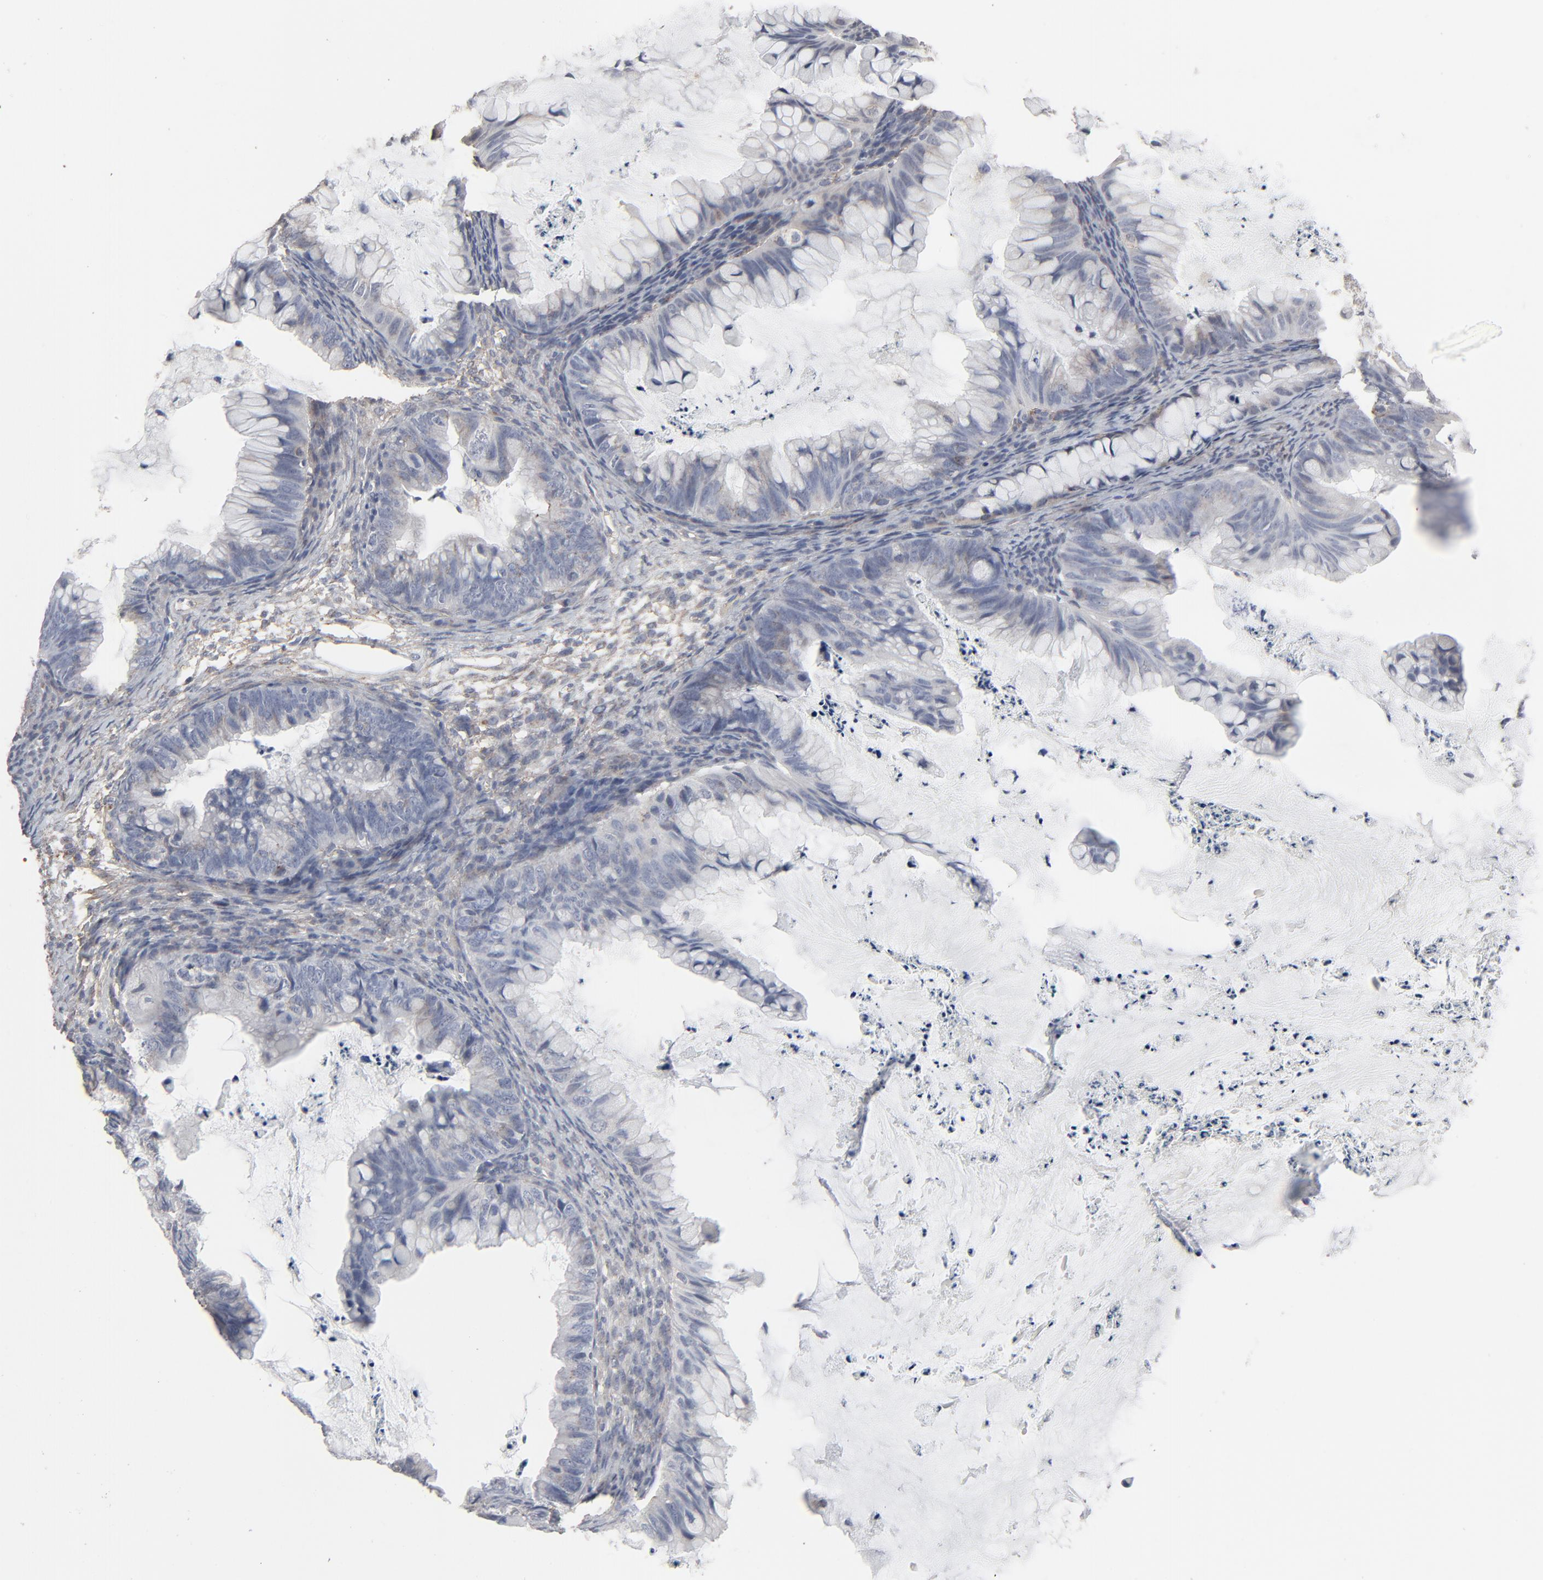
{"staining": {"intensity": "negative", "quantity": "none", "location": "none"}, "tissue": "ovarian cancer", "cell_type": "Tumor cells", "image_type": "cancer", "snomed": [{"axis": "morphology", "description": "Cystadenocarcinoma, mucinous, NOS"}, {"axis": "topography", "description": "Ovary"}], "caption": "Tumor cells show no significant positivity in ovarian cancer.", "gene": "JAM3", "patient": {"sex": "female", "age": 36}}